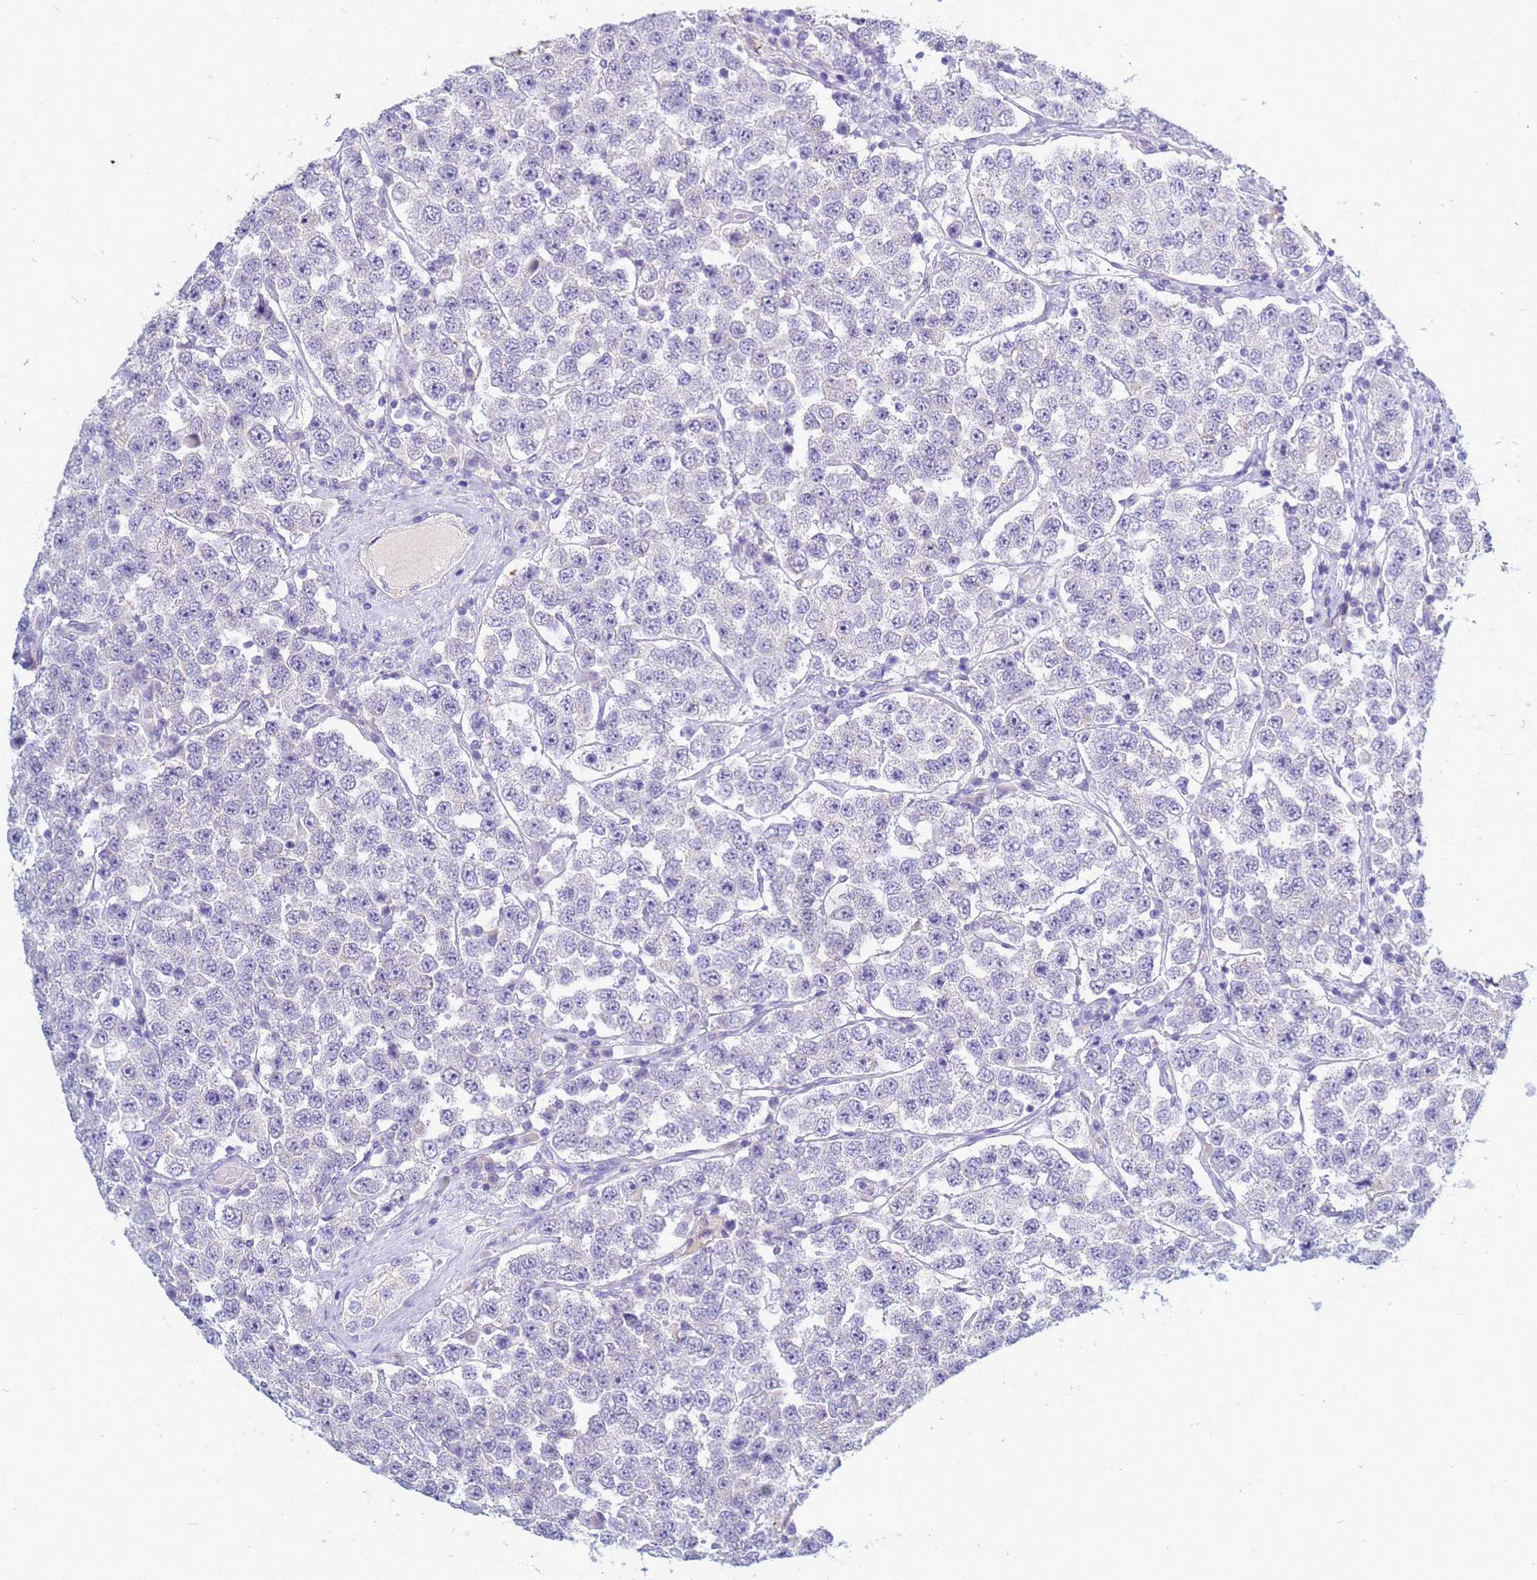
{"staining": {"intensity": "negative", "quantity": "none", "location": "none"}, "tissue": "testis cancer", "cell_type": "Tumor cells", "image_type": "cancer", "snomed": [{"axis": "morphology", "description": "Seminoma, NOS"}, {"axis": "topography", "description": "Testis"}], "caption": "Tumor cells show no significant protein positivity in testis cancer (seminoma).", "gene": "B3GNT8", "patient": {"sex": "male", "age": 28}}